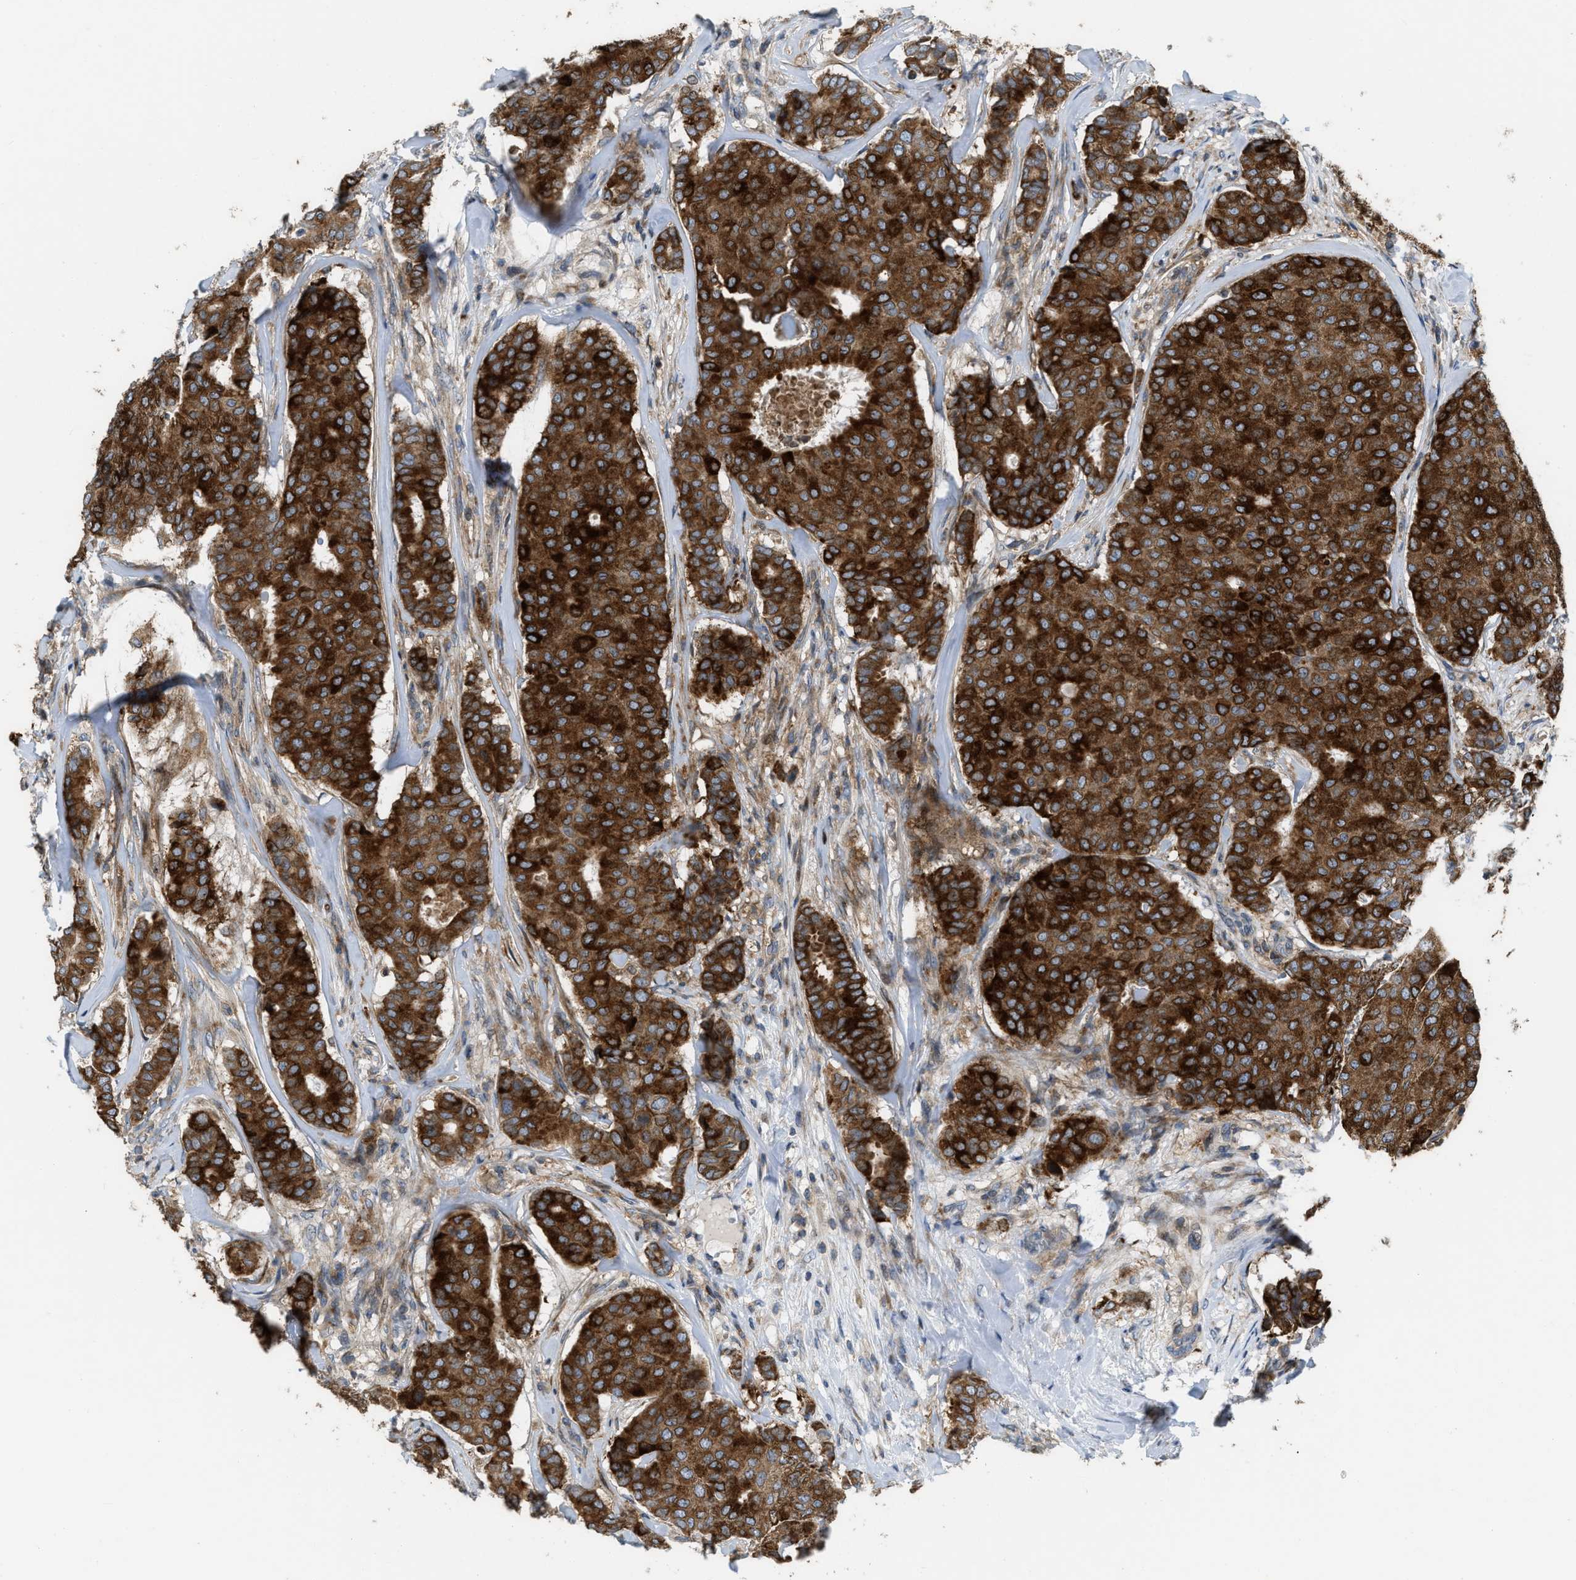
{"staining": {"intensity": "strong", "quantity": ">75%", "location": "cytoplasmic/membranous"}, "tissue": "breast cancer", "cell_type": "Tumor cells", "image_type": "cancer", "snomed": [{"axis": "morphology", "description": "Duct carcinoma"}, {"axis": "topography", "description": "Breast"}], "caption": "About >75% of tumor cells in human breast cancer display strong cytoplasmic/membranous protein expression as visualized by brown immunohistochemical staining.", "gene": "DIPK1A", "patient": {"sex": "female", "age": 75}}